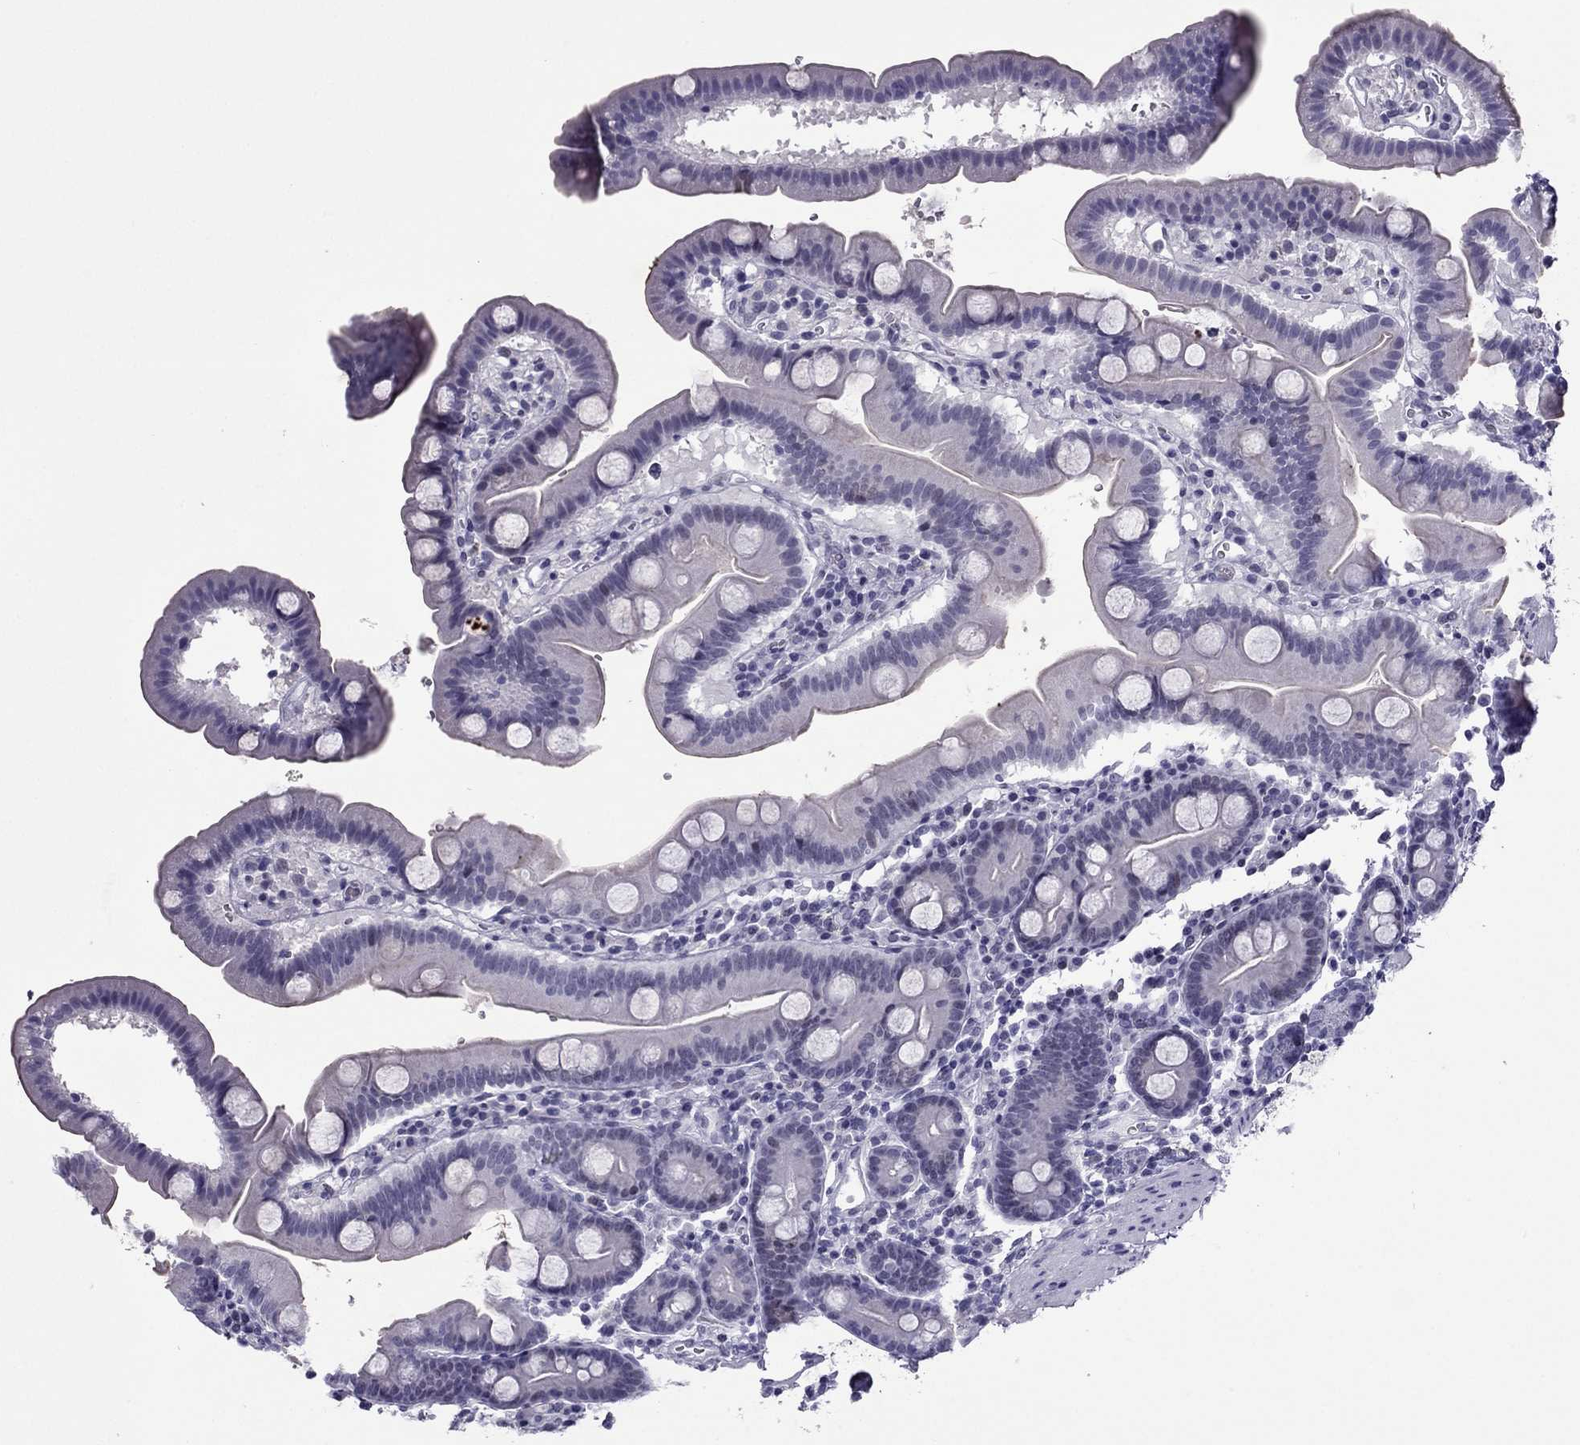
{"staining": {"intensity": "negative", "quantity": "none", "location": "none"}, "tissue": "duodenum", "cell_type": "Glandular cells", "image_type": "normal", "snomed": [{"axis": "morphology", "description": "Normal tissue, NOS"}, {"axis": "topography", "description": "Duodenum"}], "caption": "DAB immunohistochemical staining of benign duodenum shows no significant positivity in glandular cells.", "gene": "MYLK3", "patient": {"sex": "male", "age": 59}}